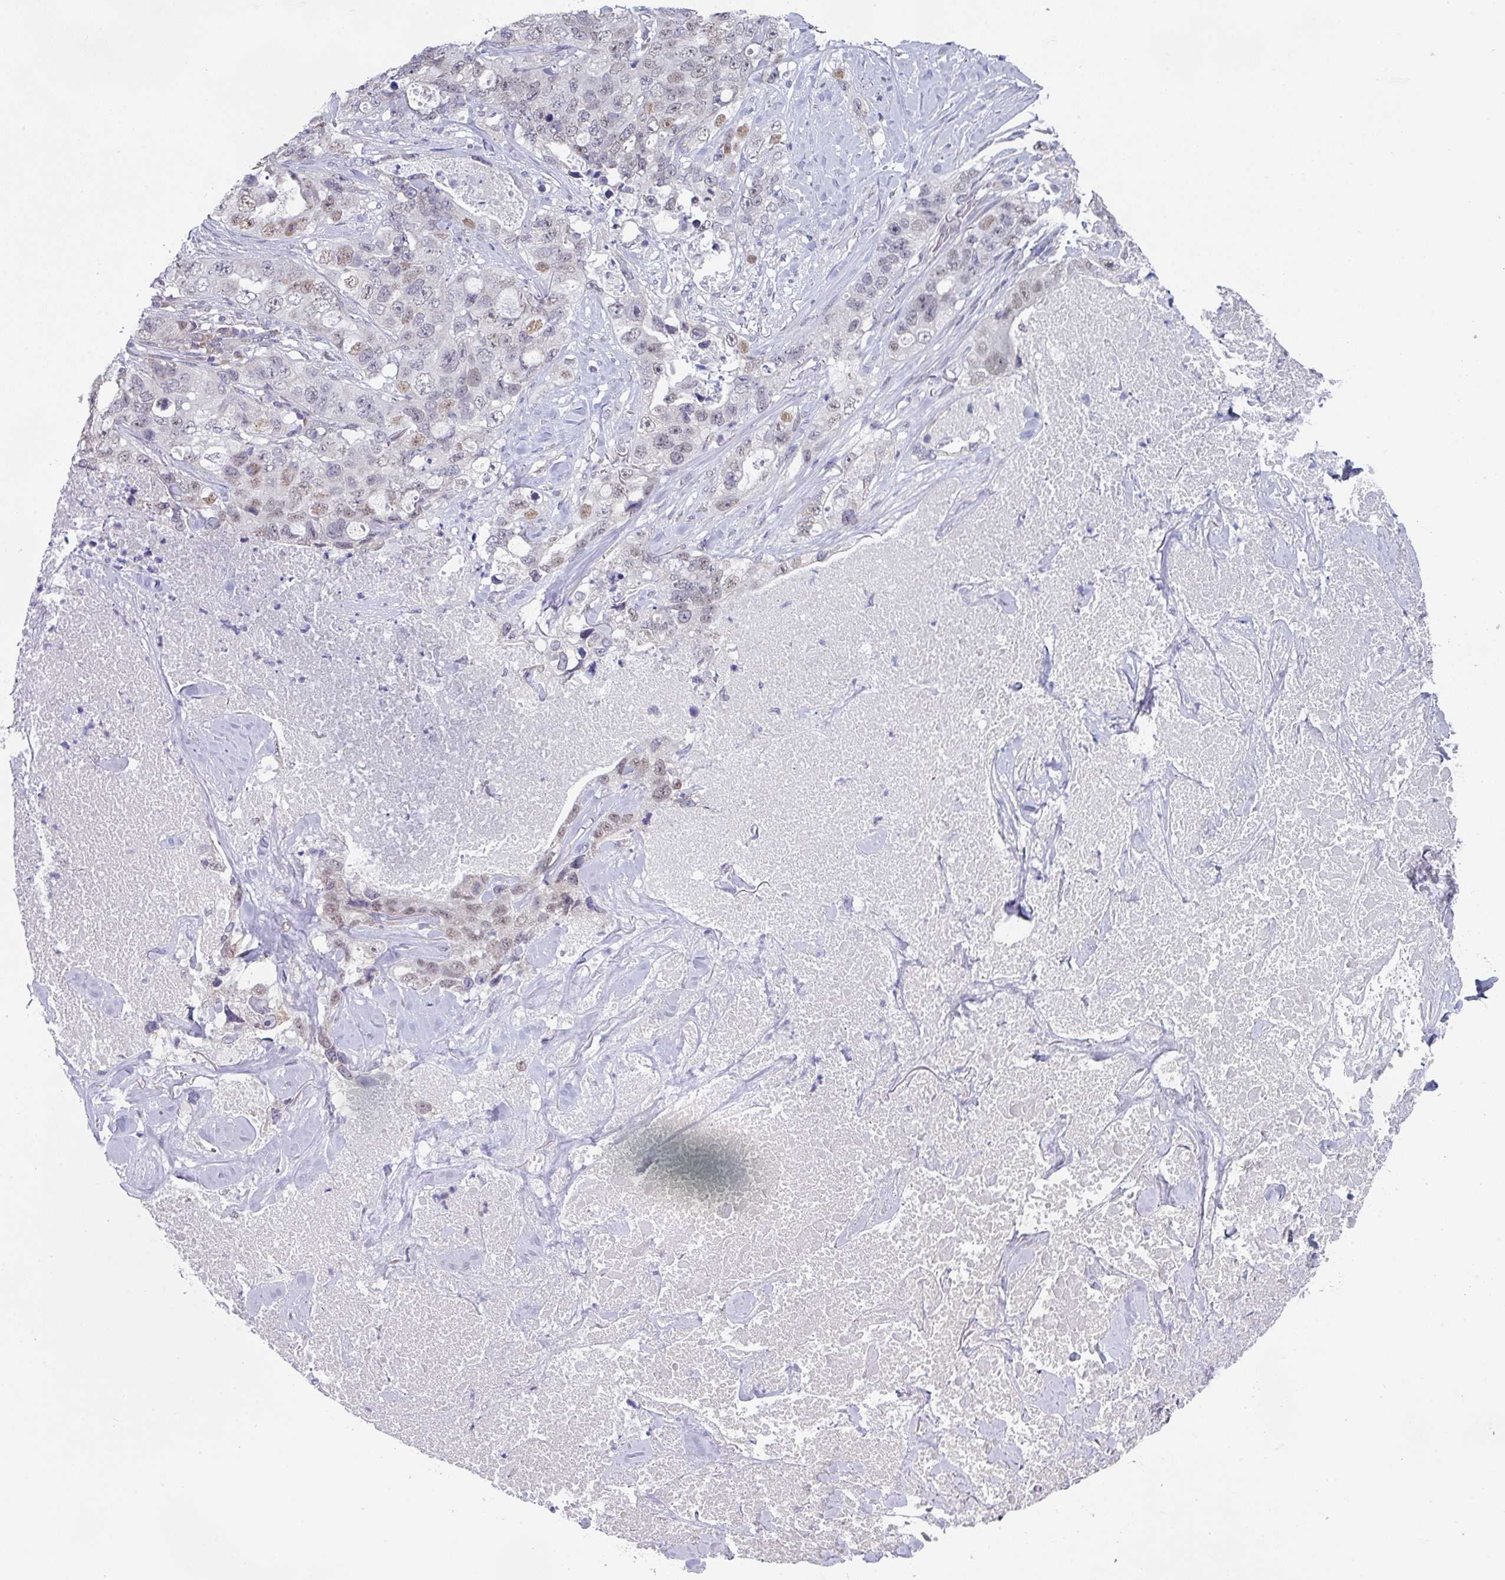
{"staining": {"intensity": "moderate", "quantity": "<25%", "location": "nuclear"}, "tissue": "lung cancer", "cell_type": "Tumor cells", "image_type": "cancer", "snomed": [{"axis": "morphology", "description": "Adenocarcinoma, NOS"}, {"axis": "topography", "description": "Lung"}], "caption": "Lung cancer tissue demonstrates moderate nuclear positivity in about <25% of tumor cells, visualized by immunohistochemistry.", "gene": "TMED5", "patient": {"sex": "female", "age": 51}}